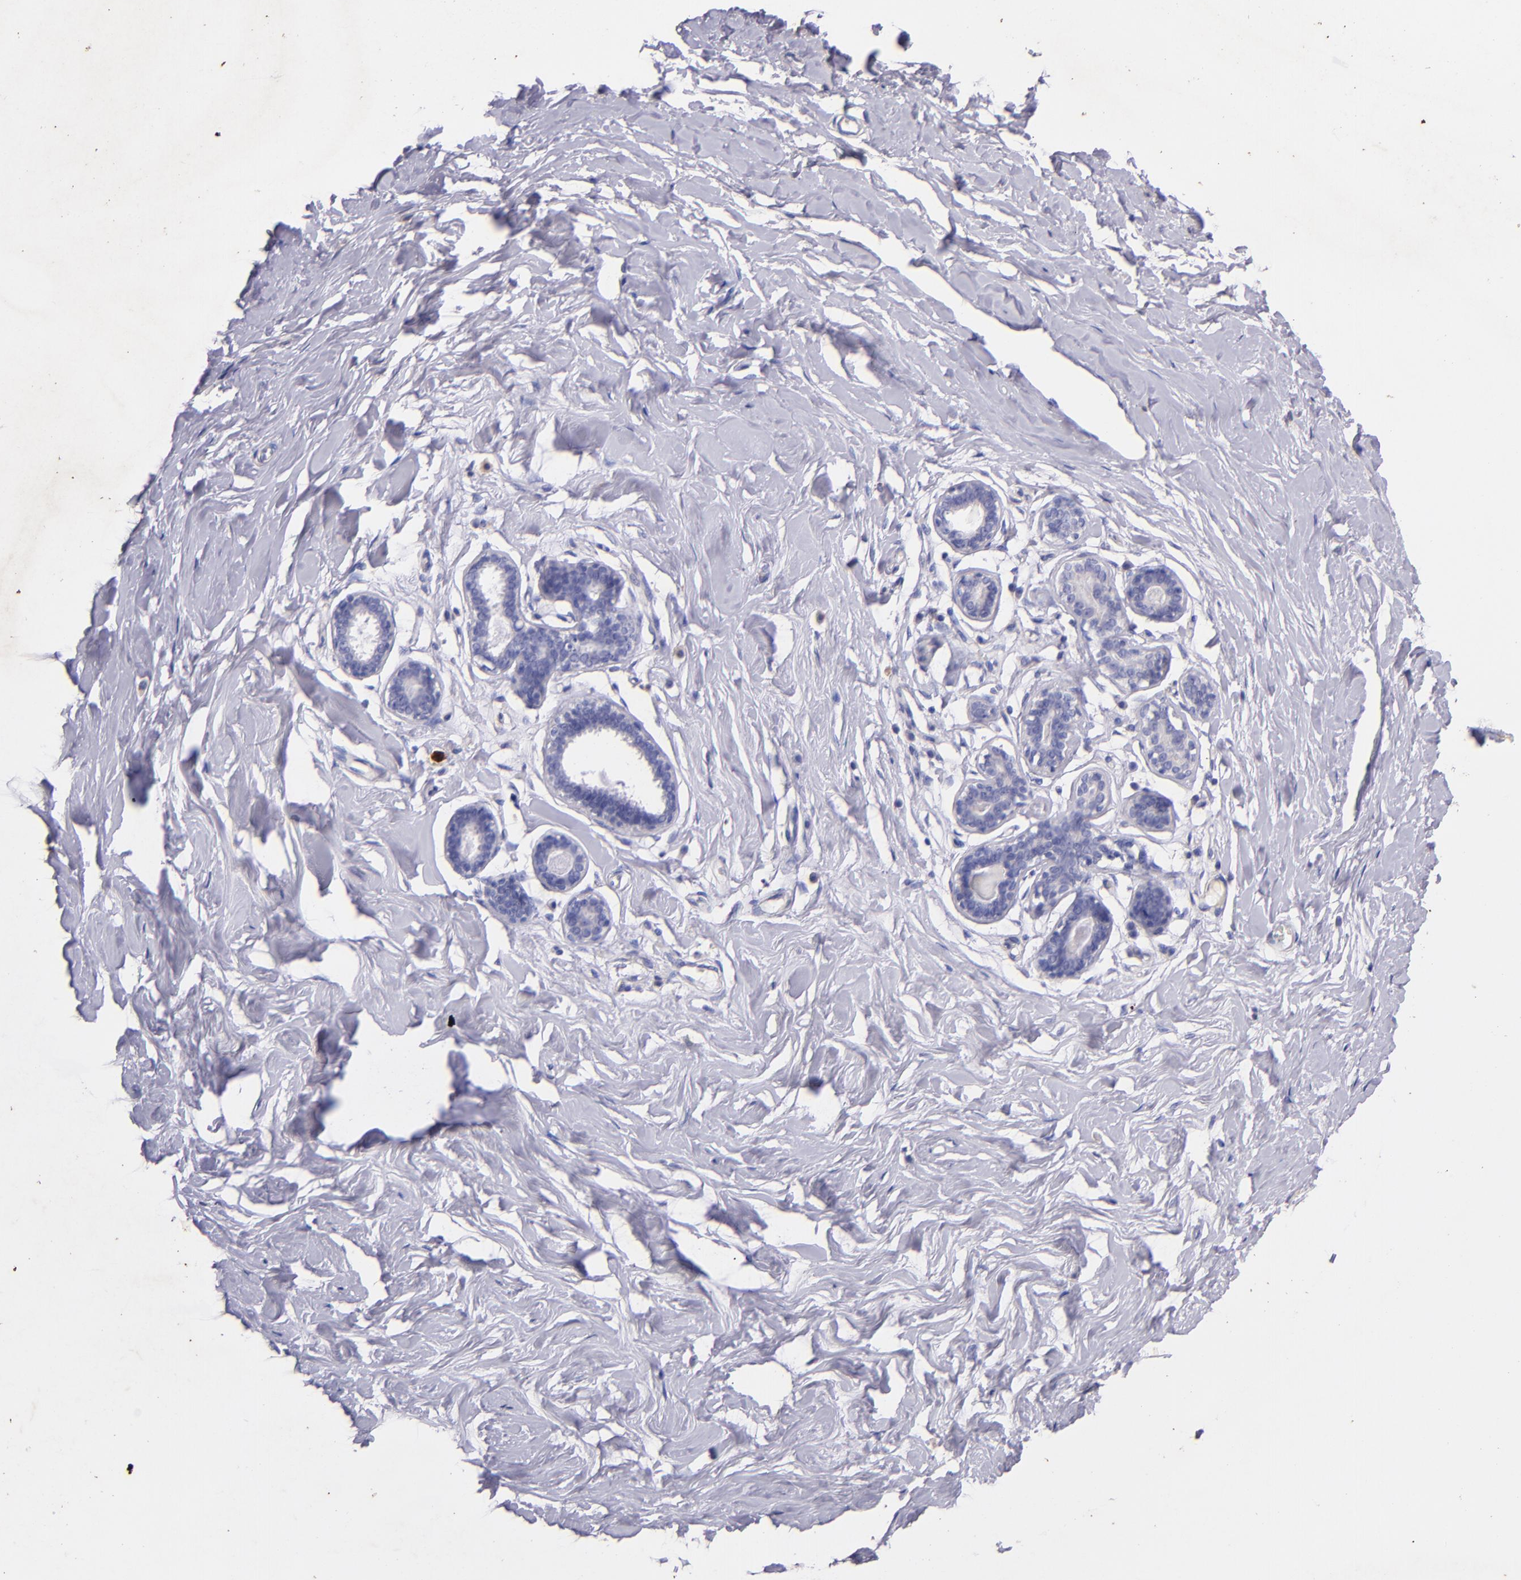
{"staining": {"intensity": "negative", "quantity": "none", "location": "none"}, "tissue": "breast", "cell_type": "Adipocytes", "image_type": "normal", "snomed": [{"axis": "morphology", "description": "Normal tissue, NOS"}, {"axis": "topography", "description": "Breast"}], "caption": "This is an IHC photomicrograph of normal breast. There is no positivity in adipocytes.", "gene": "RET", "patient": {"sex": "female", "age": 23}}